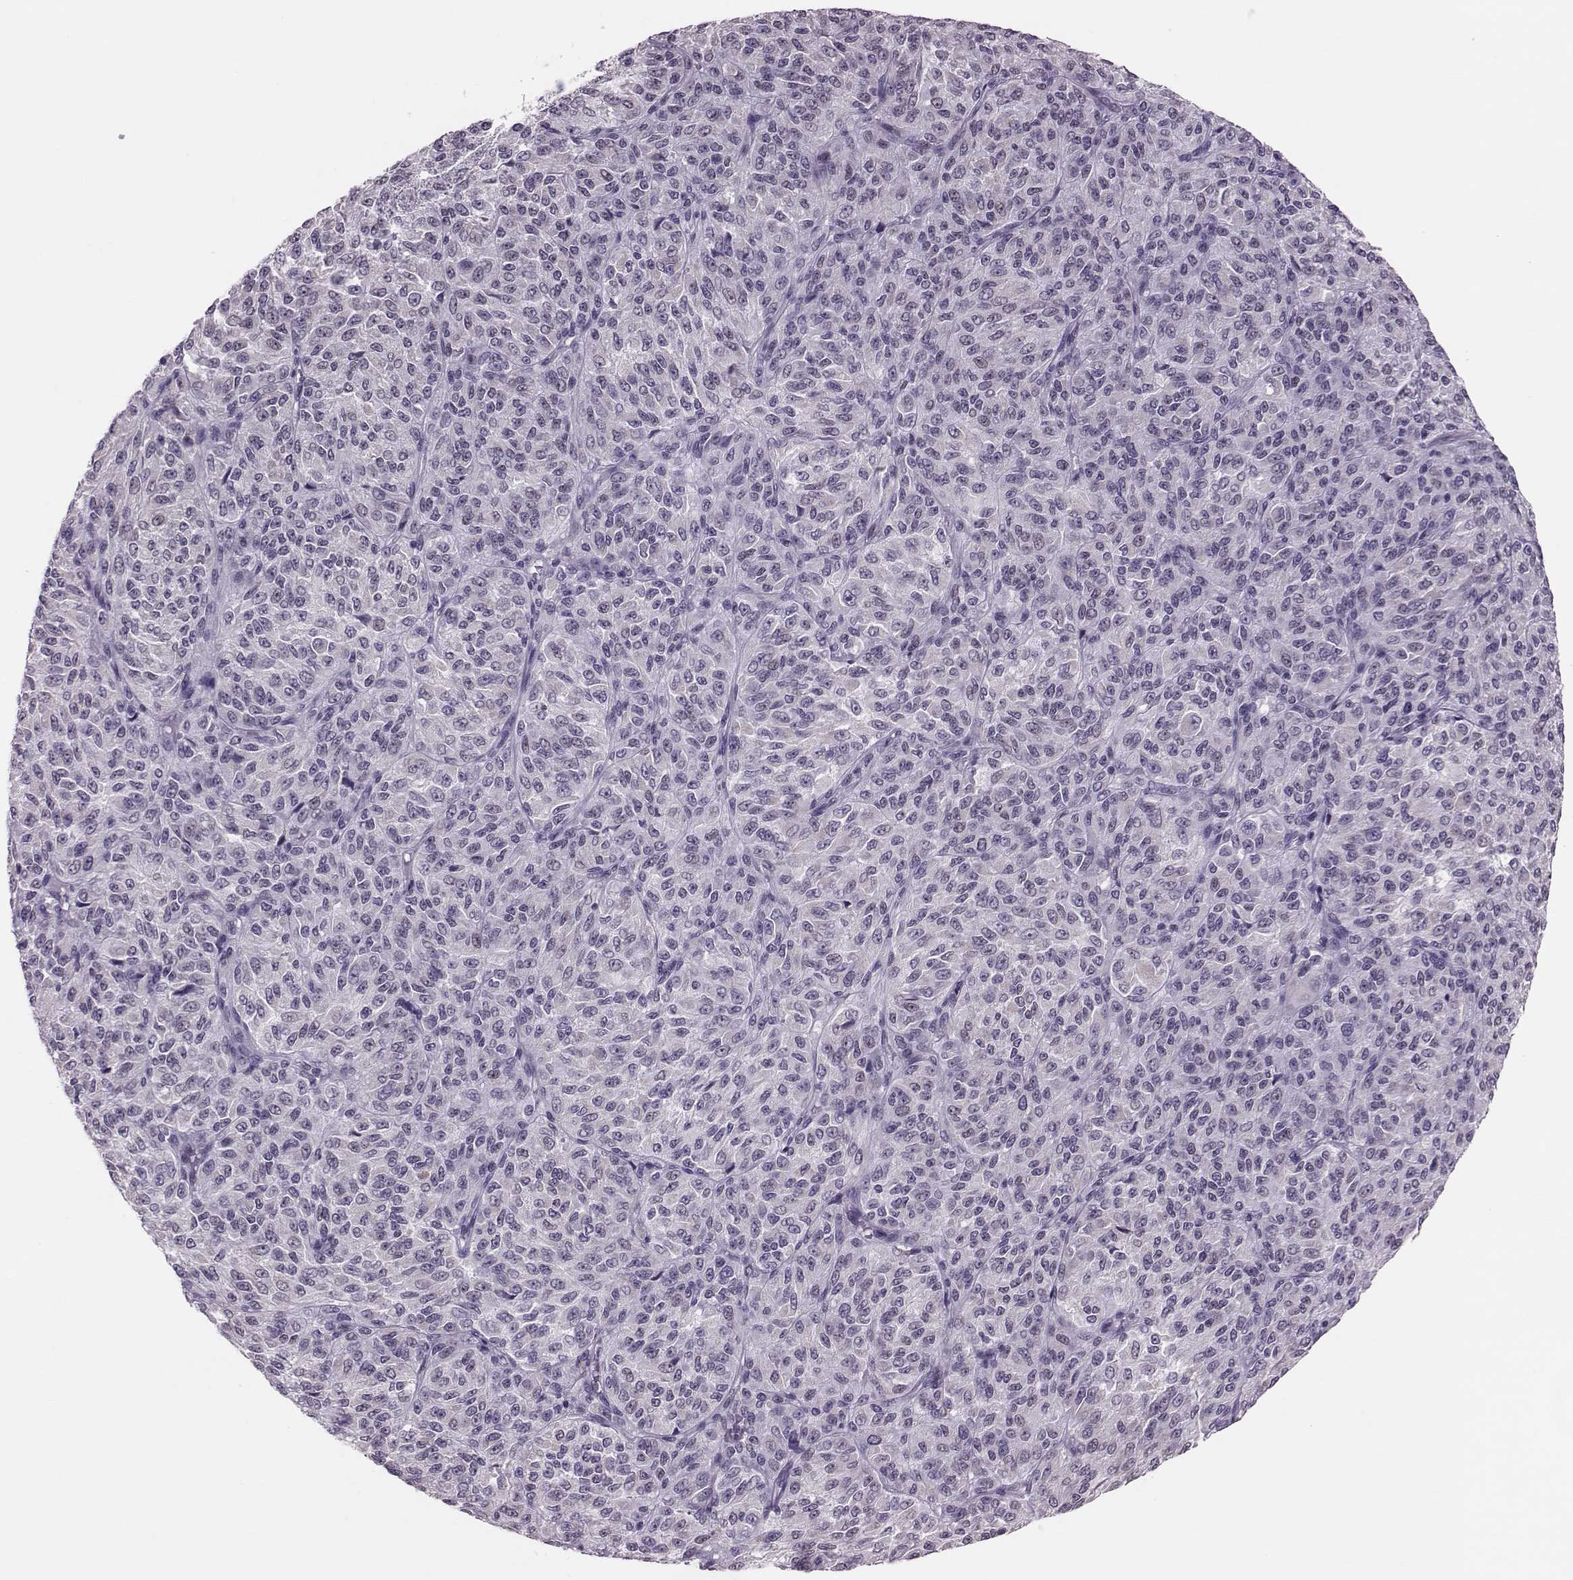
{"staining": {"intensity": "negative", "quantity": "none", "location": "none"}, "tissue": "melanoma", "cell_type": "Tumor cells", "image_type": "cancer", "snomed": [{"axis": "morphology", "description": "Malignant melanoma, Metastatic site"}, {"axis": "topography", "description": "Brain"}], "caption": "Melanoma was stained to show a protein in brown. There is no significant staining in tumor cells.", "gene": "DNAAF1", "patient": {"sex": "female", "age": 56}}